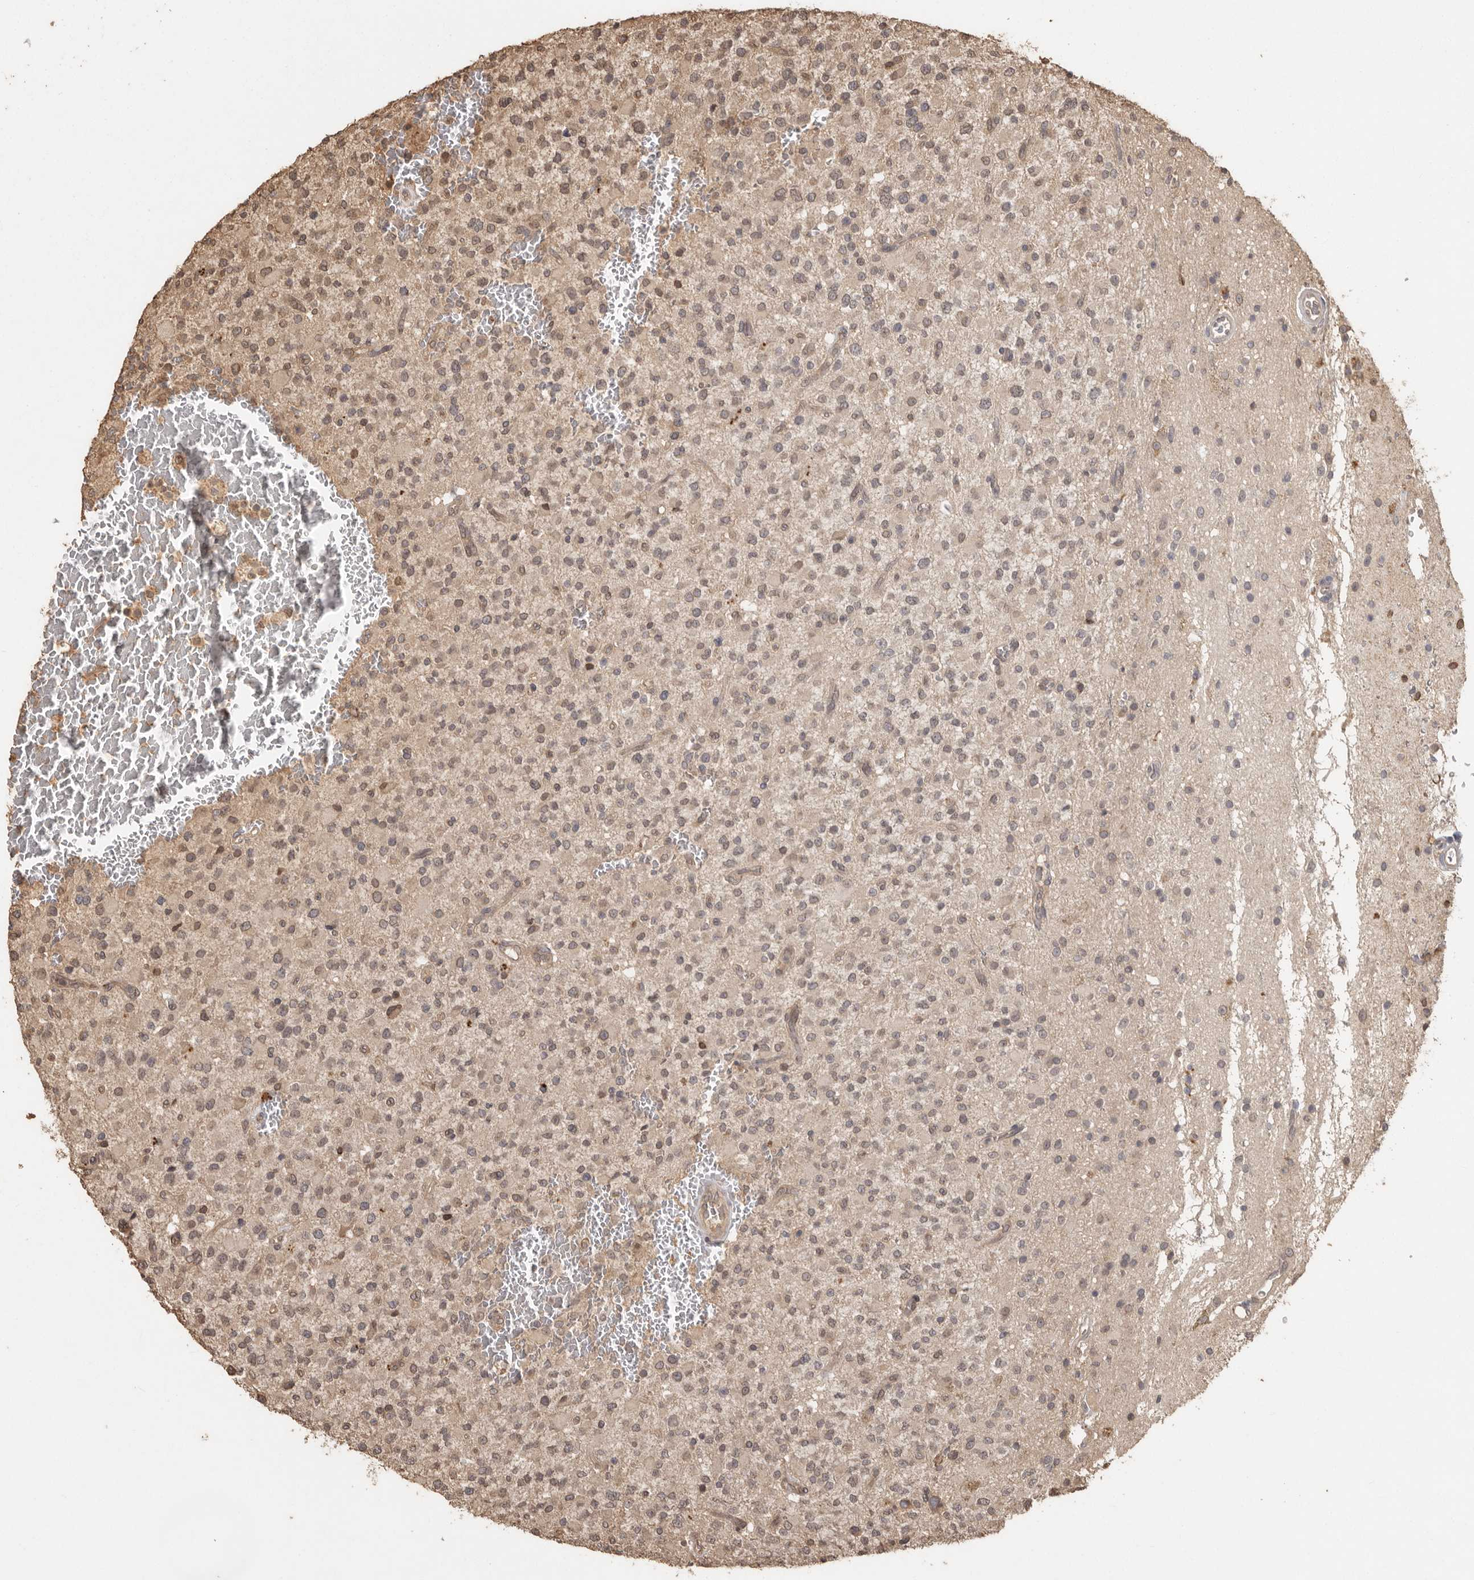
{"staining": {"intensity": "moderate", "quantity": ">75%", "location": "cytoplasmic/membranous,nuclear"}, "tissue": "glioma", "cell_type": "Tumor cells", "image_type": "cancer", "snomed": [{"axis": "morphology", "description": "Glioma, malignant, High grade"}, {"axis": "topography", "description": "Brain"}], "caption": "Tumor cells demonstrate medium levels of moderate cytoplasmic/membranous and nuclear expression in about >75% of cells in human high-grade glioma (malignant). (DAB = brown stain, brightfield microscopy at high magnification).", "gene": "NUP43", "patient": {"sex": "male", "age": 34}}